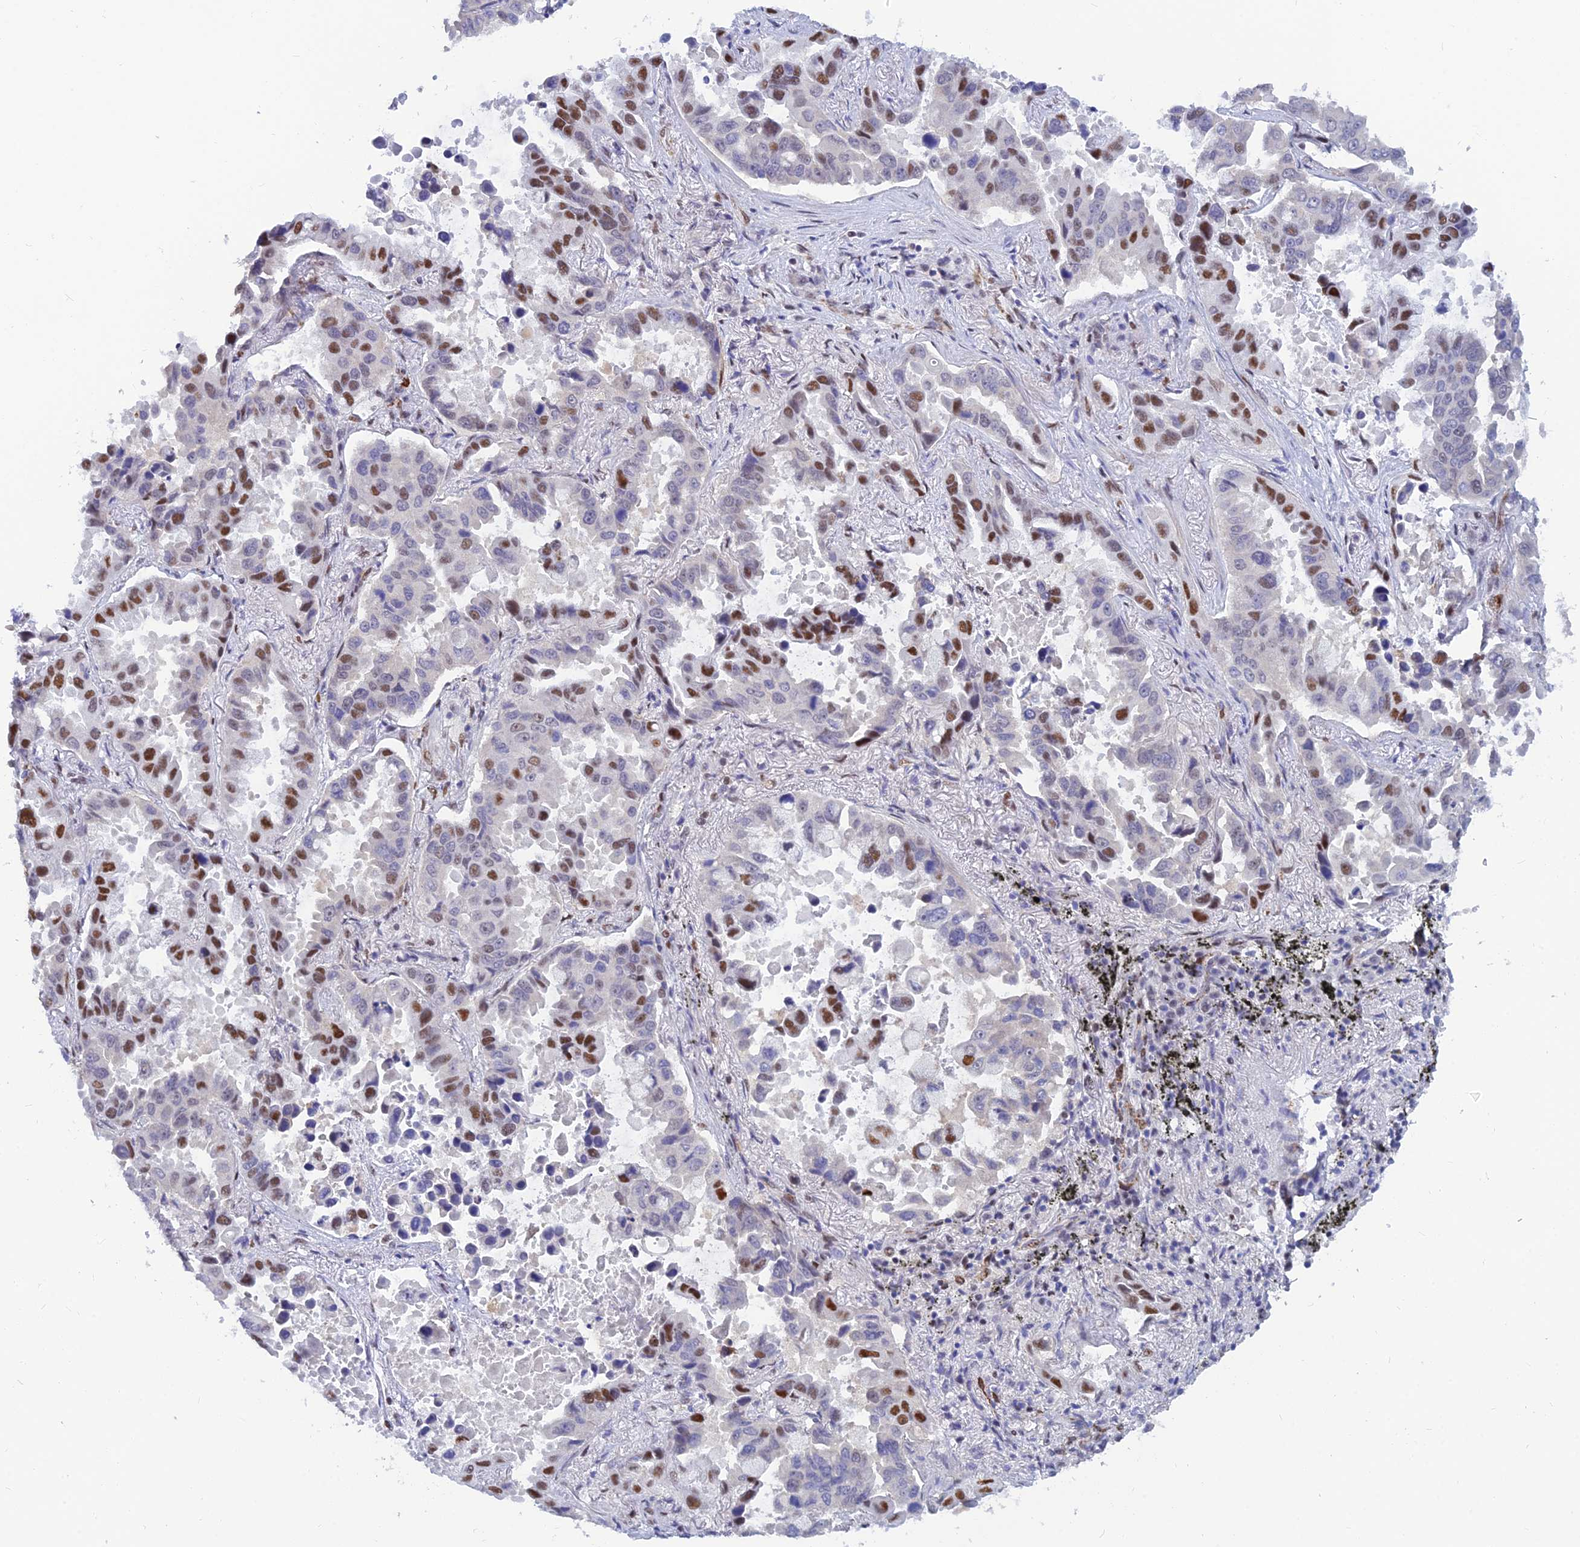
{"staining": {"intensity": "strong", "quantity": "25%-75%", "location": "nuclear"}, "tissue": "lung cancer", "cell_type": "Tumor cells", "image_type": "cancer", "snomed": [{"axis": "morphology", "description": "Adenocarcinoma, NOS"}, {"axis": "topography", "description": "Lung"}], "caption": "Protein staining reveals strong nuclear staining in about 25%-75% of tumor cells in lung adenocarcinoma.", "gene": "CLK4", "patient": {"sex": "male", "age": 64}}